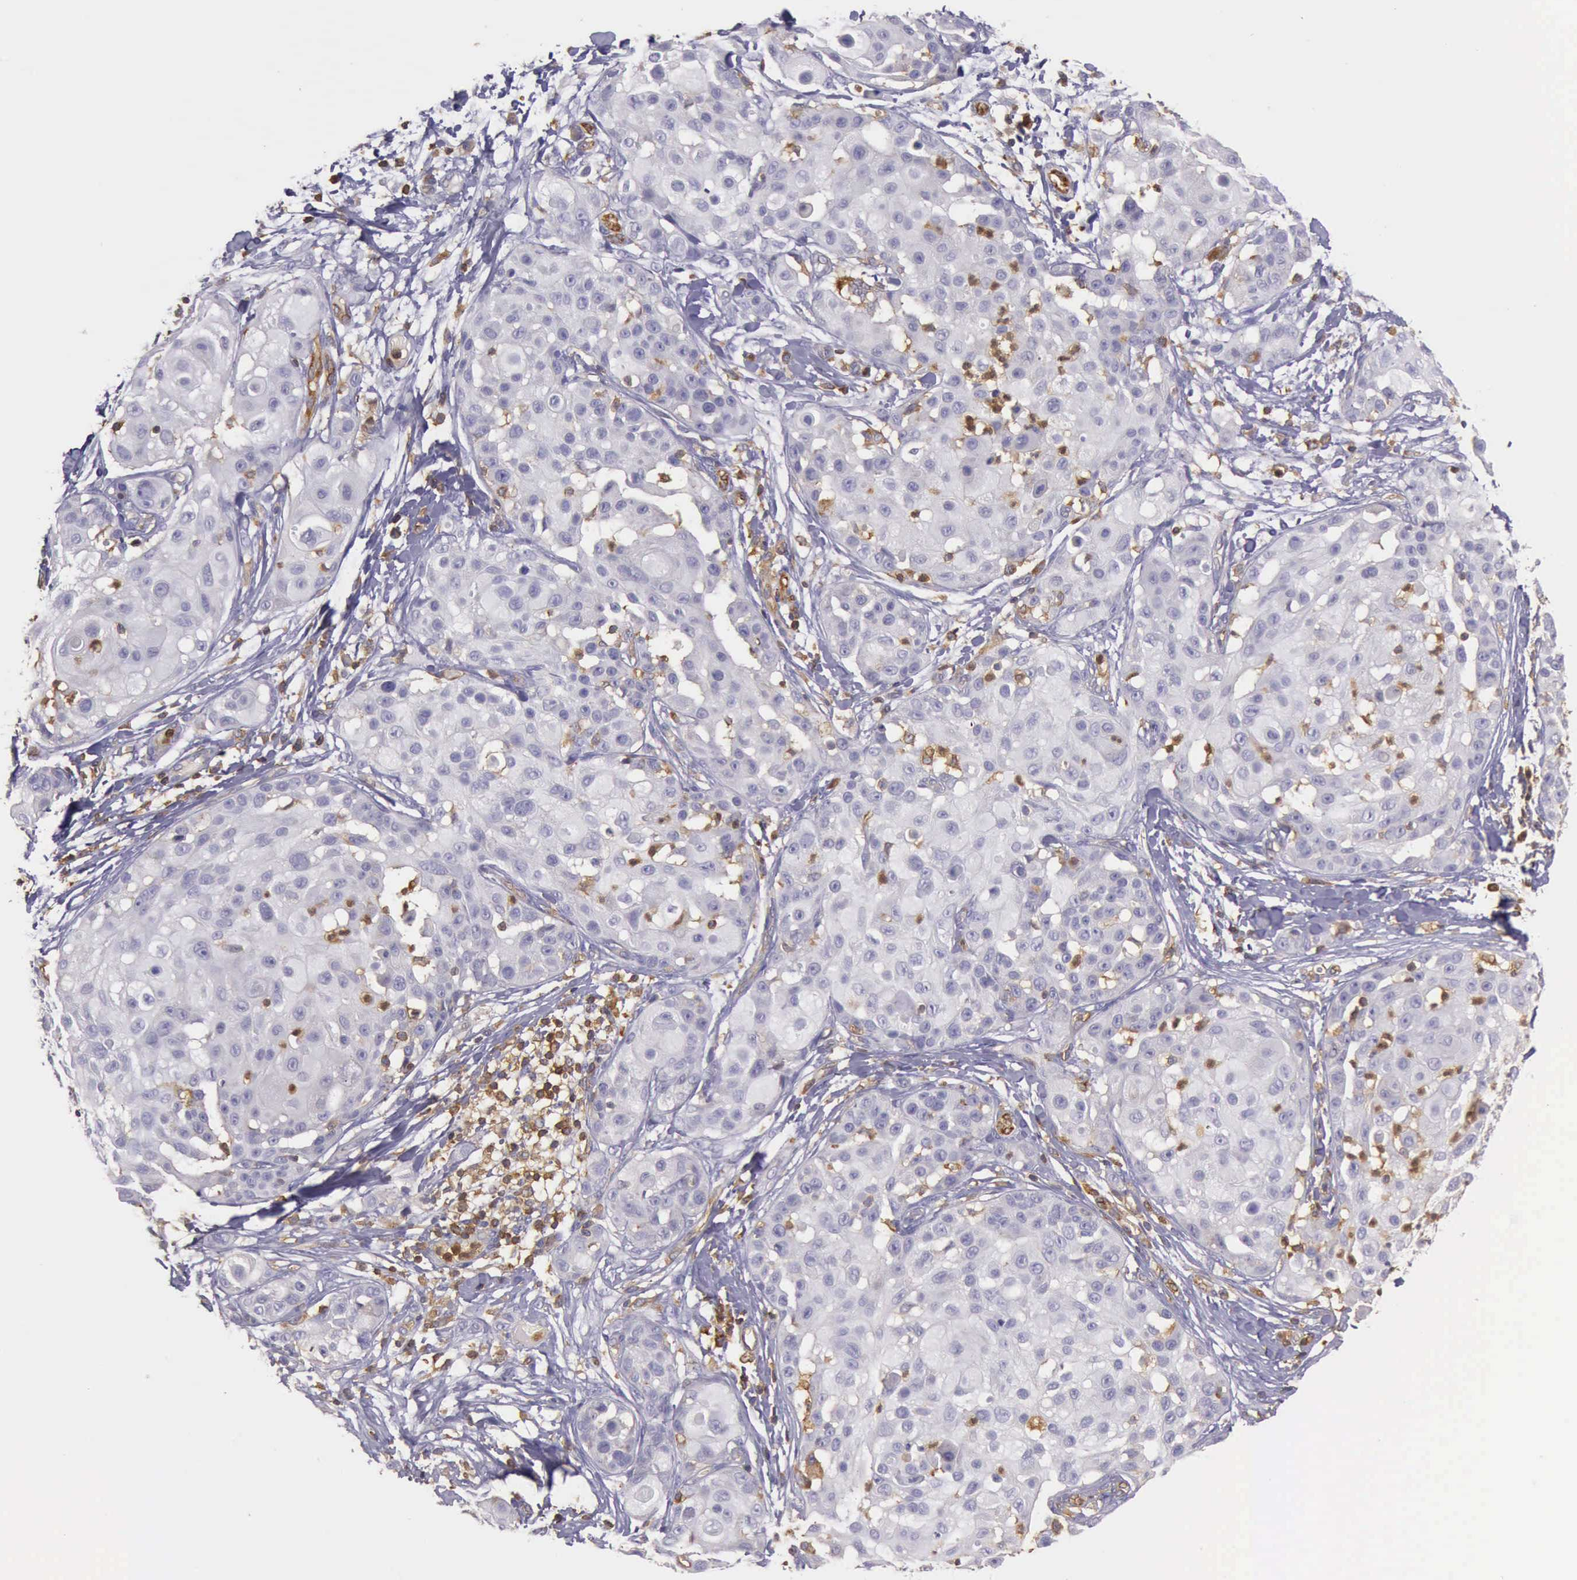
{"staining": {"intensity": "negative", "quantity": "none", "location": "none"}, "tissue": "skin cancer", "cell_type": "Tumor cells", "image_type": "cancer", "snomed": [{"axis": "morphology", "description": "Squamous cell carcinoma, NOS"}, {"axis": "topography", "description": "Skin"}], "caption": "IHC of skin cancer (squamous cell carcinoma) shows no positivity in tumor cells.", "gene": "ARHGAP4", "patient": {"sex": "female", "age": 57}}